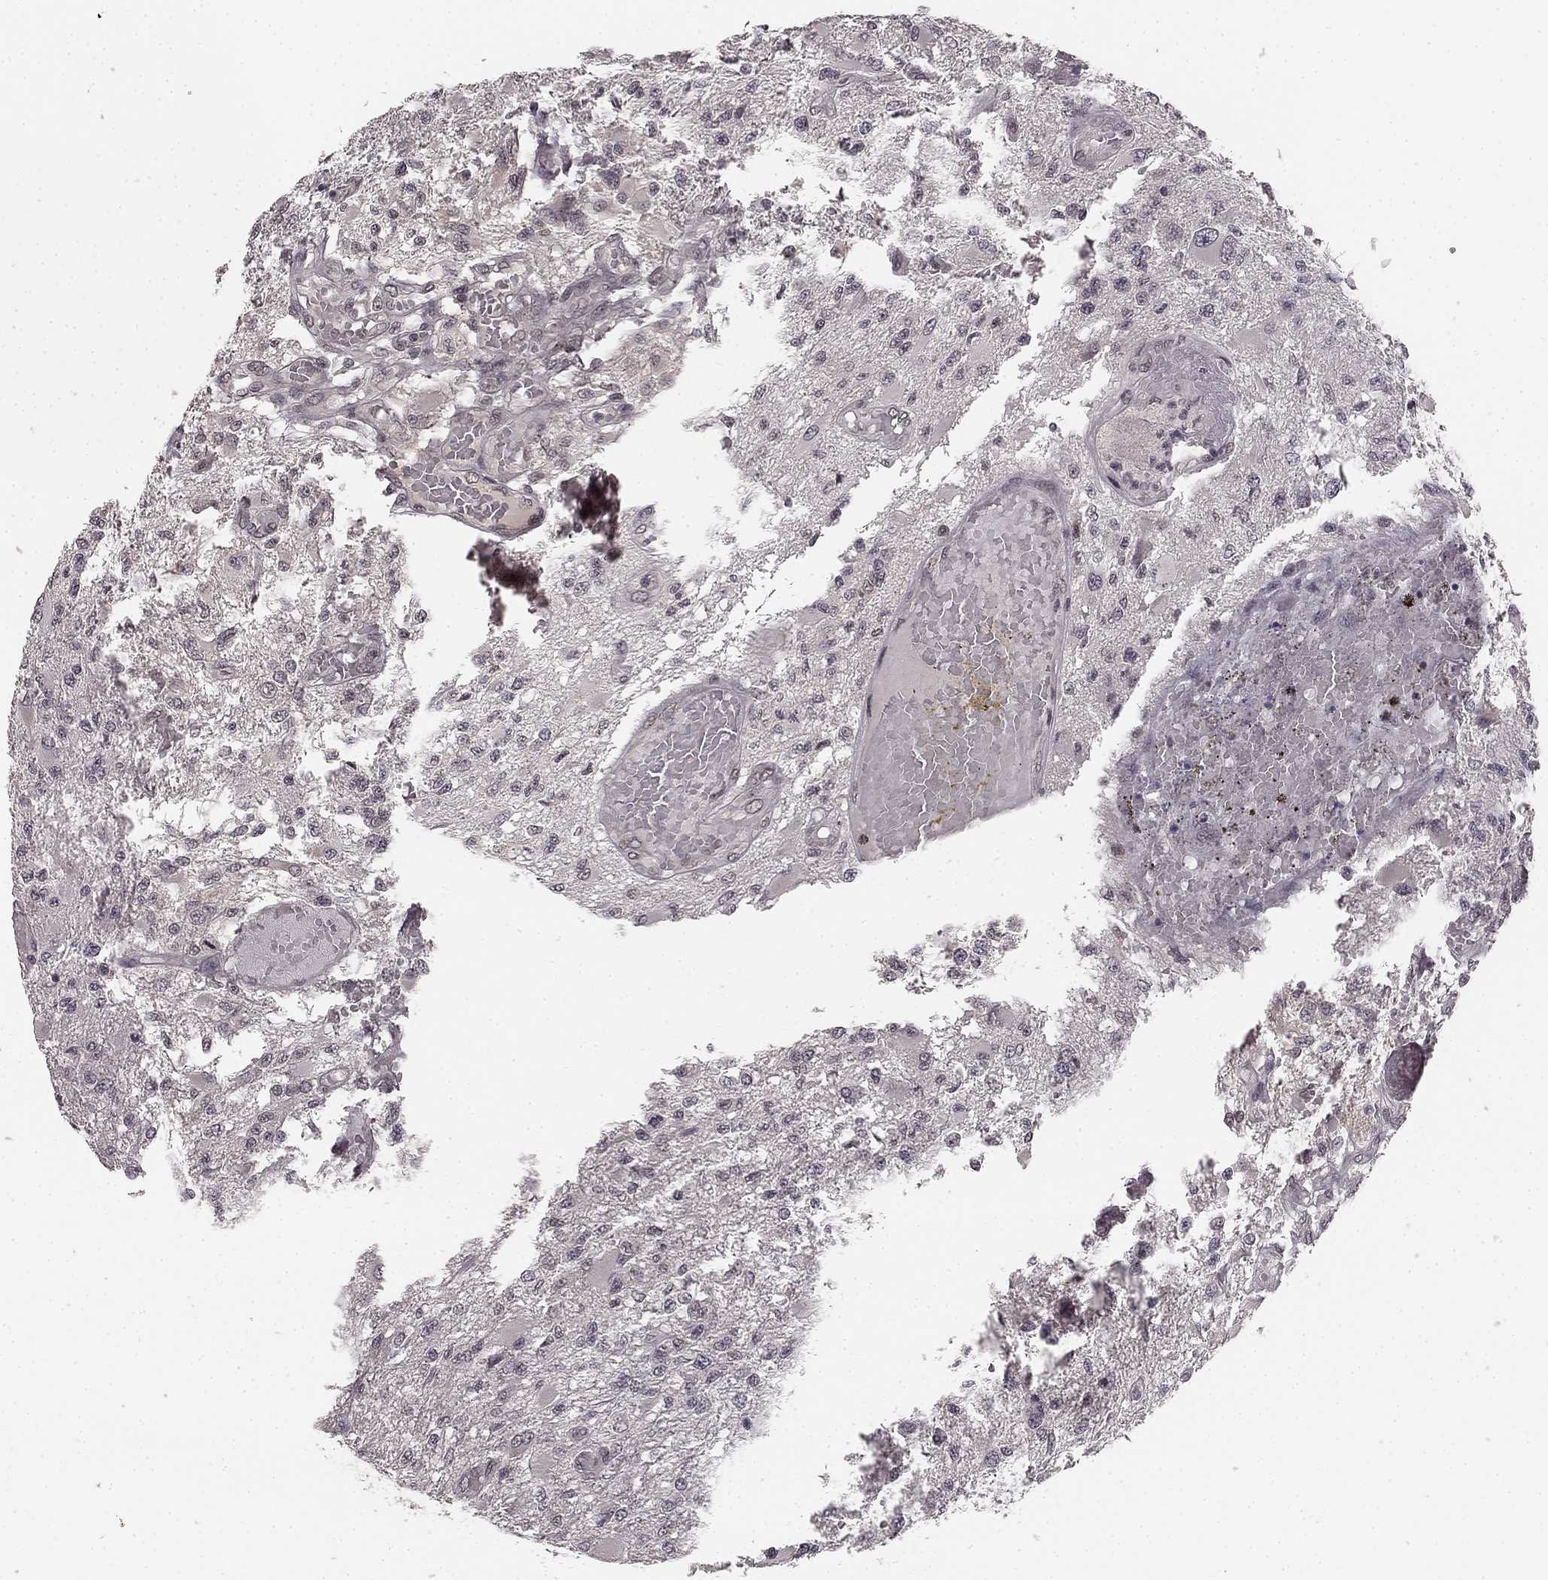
{"staining": {"intensity": "negative", "quantity": "none", "location": "none"}, "tissue": "glioma", "cell_type": "Tumor cells", "image_type": "cancer", "snomed": [{"axis": "morphology", "description": "Glioma, malignant, High grade"}, {"axis": "topography", "description": "Brain"}], "caption": "An IHC photomicrograph of glioma is shown. There is no staining in tumor cells of glioma.", "gene": "HCN4", "patient": {"sex": "female", "age": 63}}